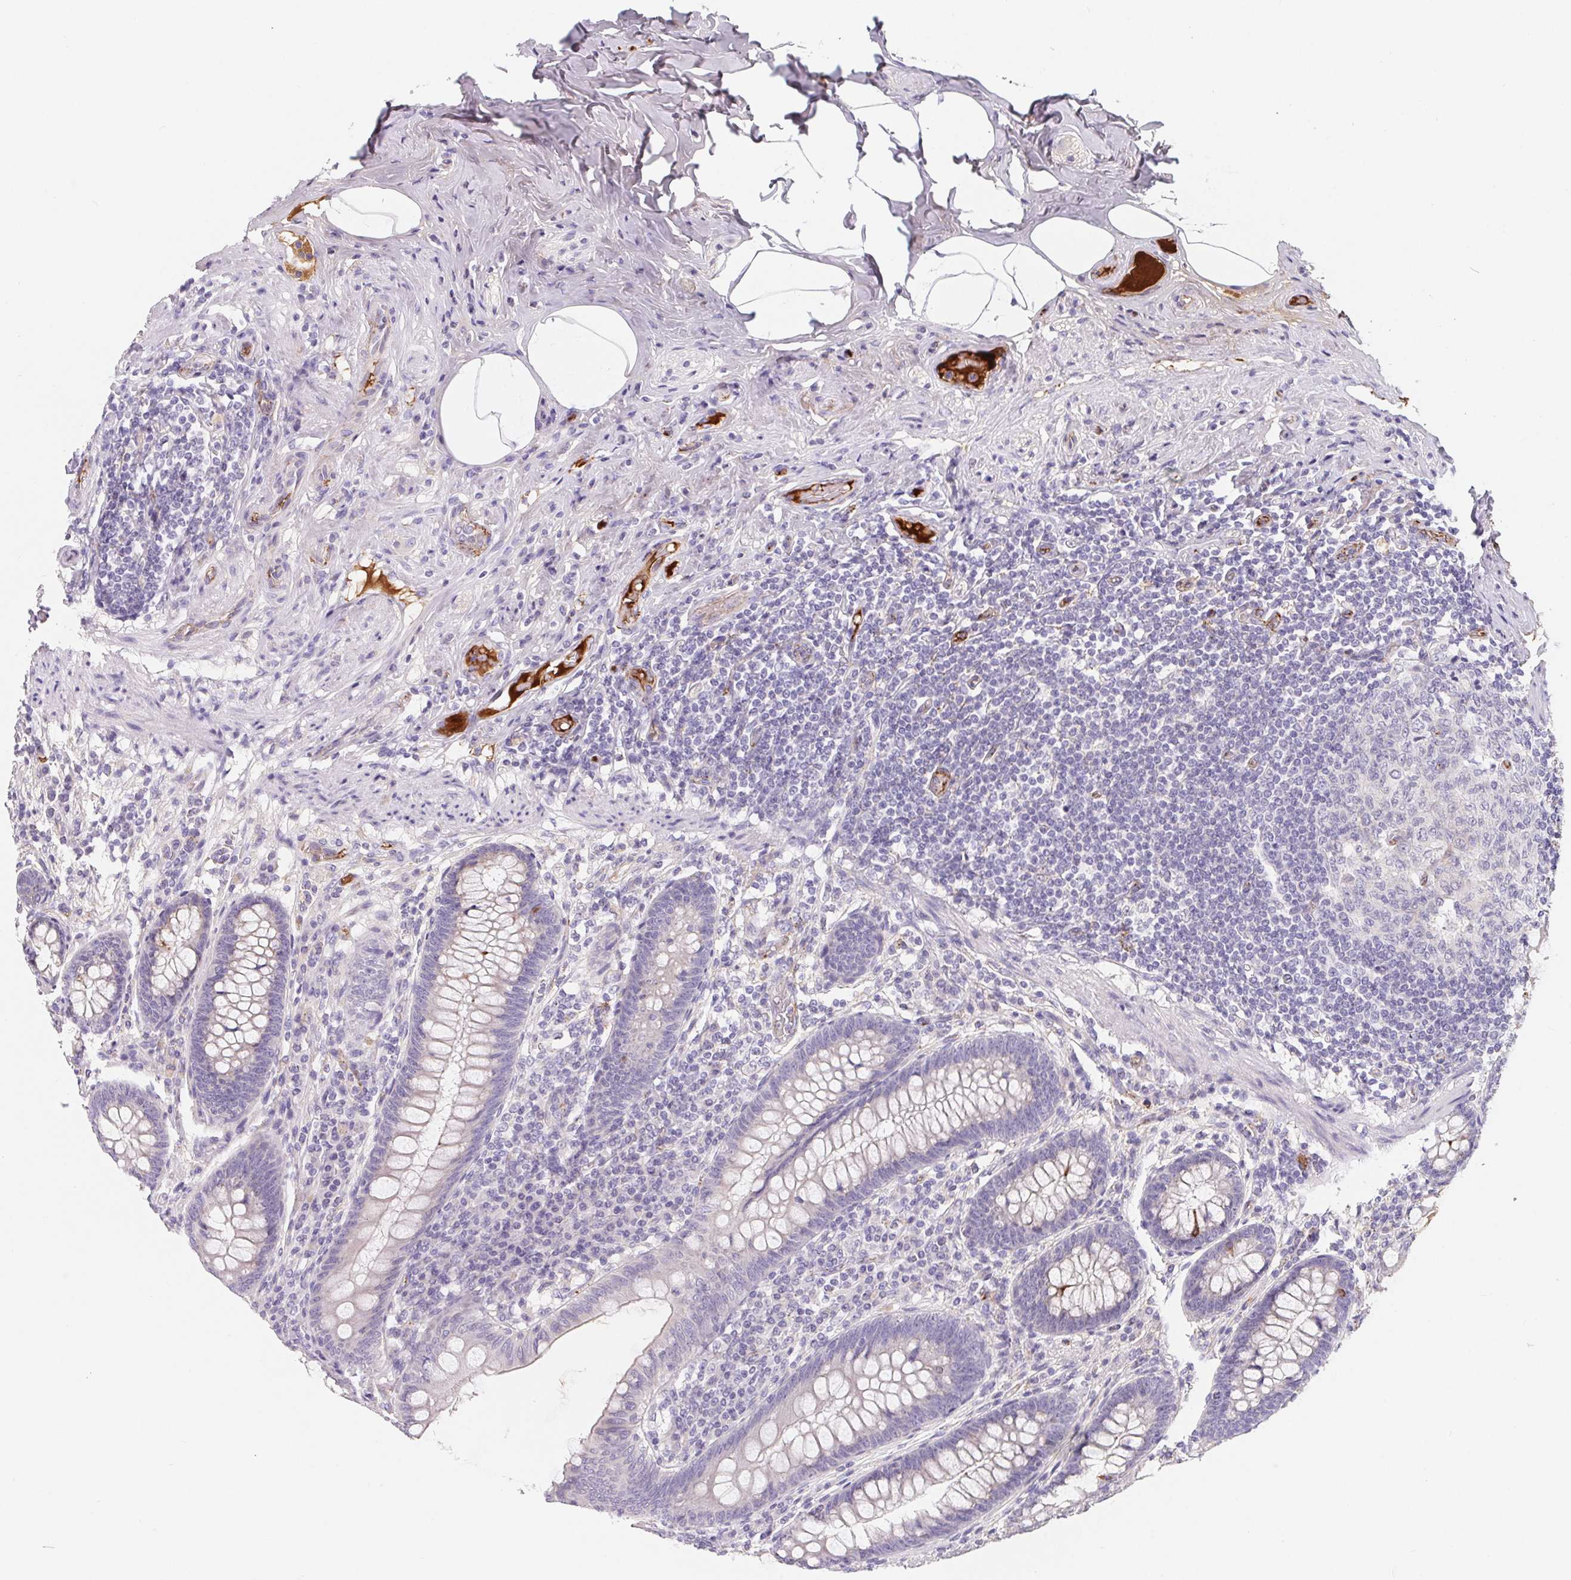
{"staining": {"intensity": "negative", "quantity": "none", "location": "none"}, "tissue": "appendix", "cell_type": "Glandular cells", "image_type": "normal", "snomed": [{"axis": "morphology", "description": "Normal tissue, NOS"}, {"axis": "topography", "description": "Appendix"}], "caption": "Immunohistochemical staining of benign appendix reveals no significant expression in glandular cells. (DAB (3,3'-diaminobenzidine) IHC visualized using brightfield microscopy, high magnification).", "gene": "LPA", "patient": {"sex": "male", "age": 71}}